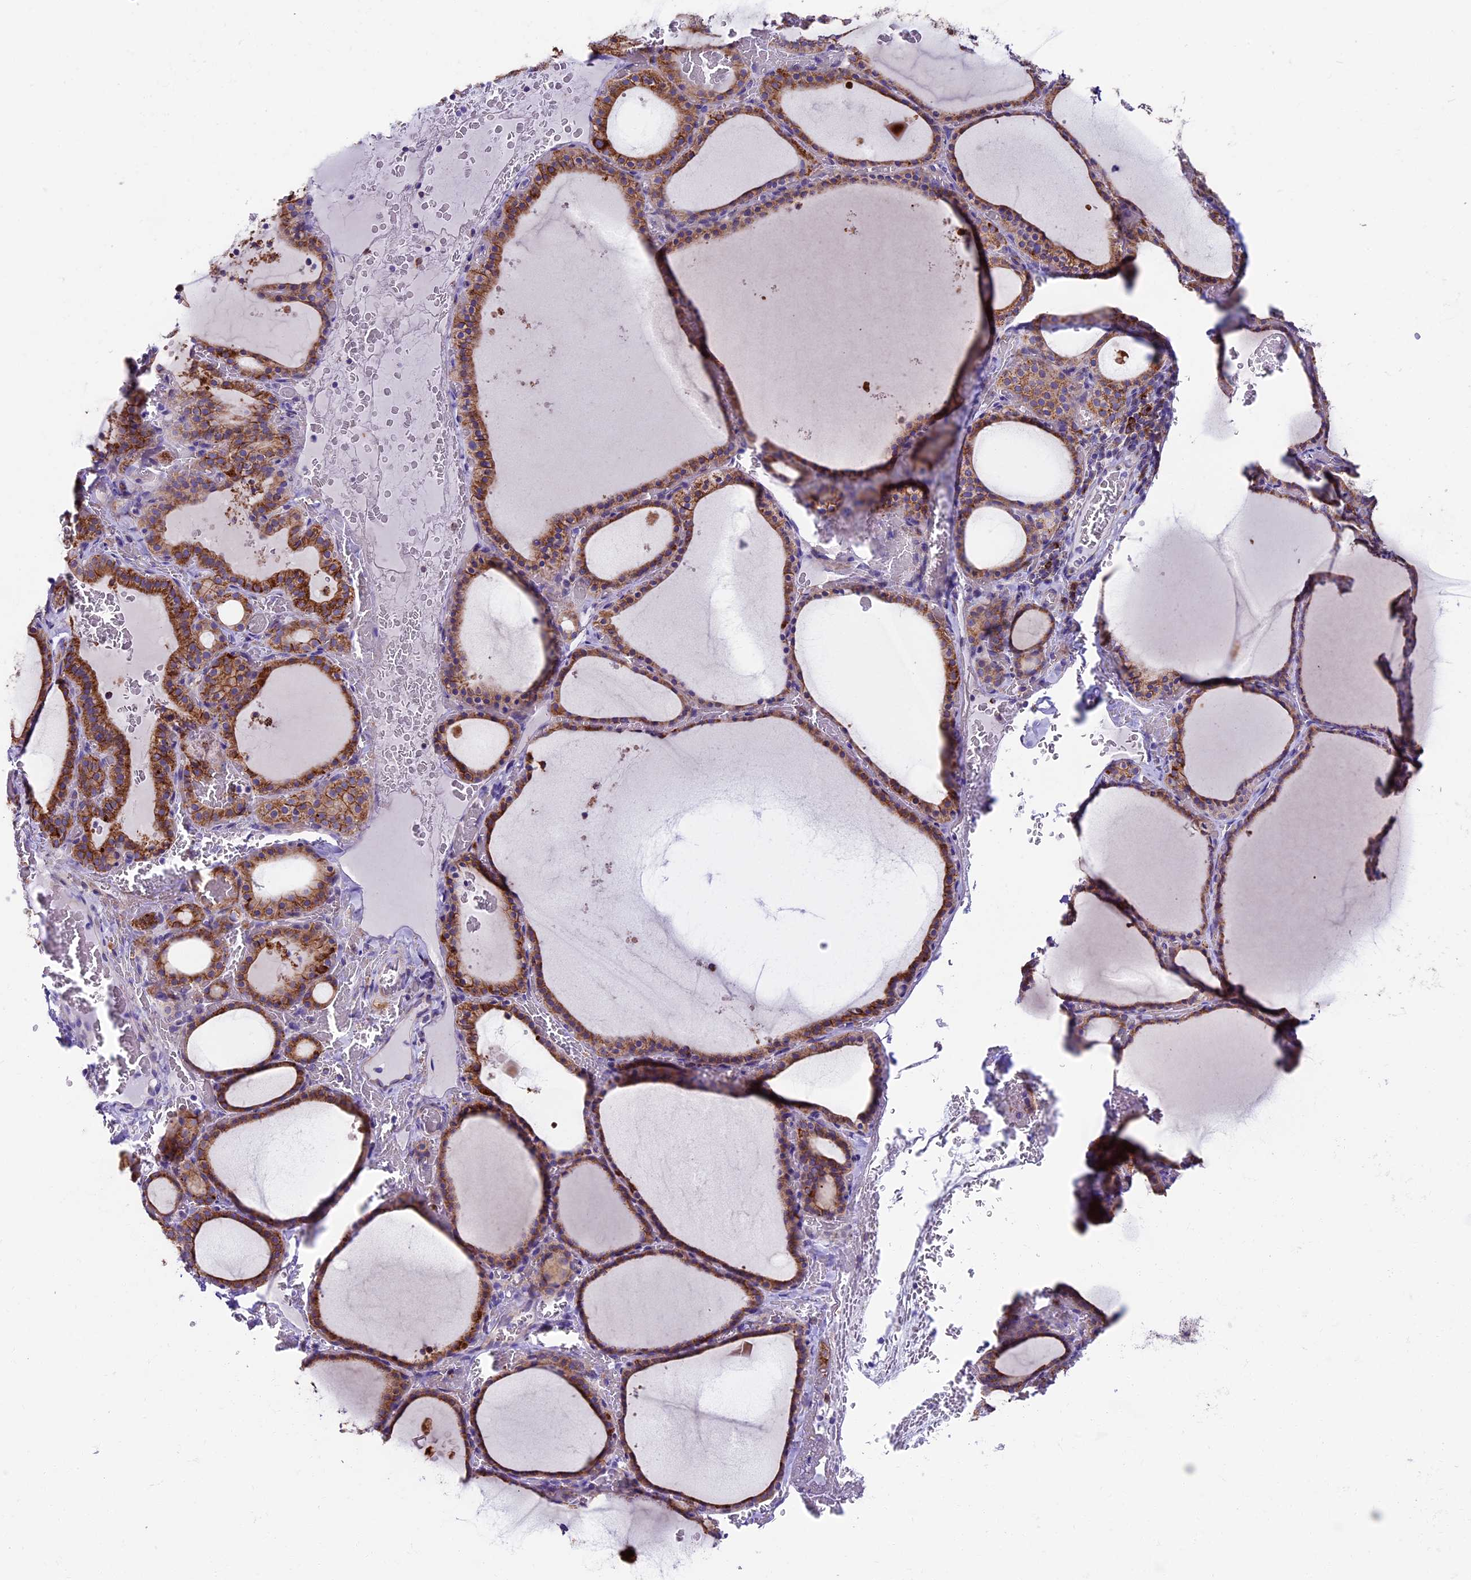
{"staining": {"intensity": "moderate", "quantity": ">75%", "location": "cytoplasmic/membranous"}, "tissue": "thyroid gland", "cell_type": "Glandular cells", "image_type": "normal", "snomed": [{"axis": "morphology", "description": "Normal tissue, NOS"}, {"axis": "topography", "description": "Thyroid gland"}], "caption": "This micrograph displays benign thyroid gland stained with IHC to label a protein in brown. The cytoplasmic/membranous of glandular cells show moderate positivity for the protein. Nuclei are counter-stained blue.", "gene": "IL20RA", "patient": {"sex": "female", "age": 39}}